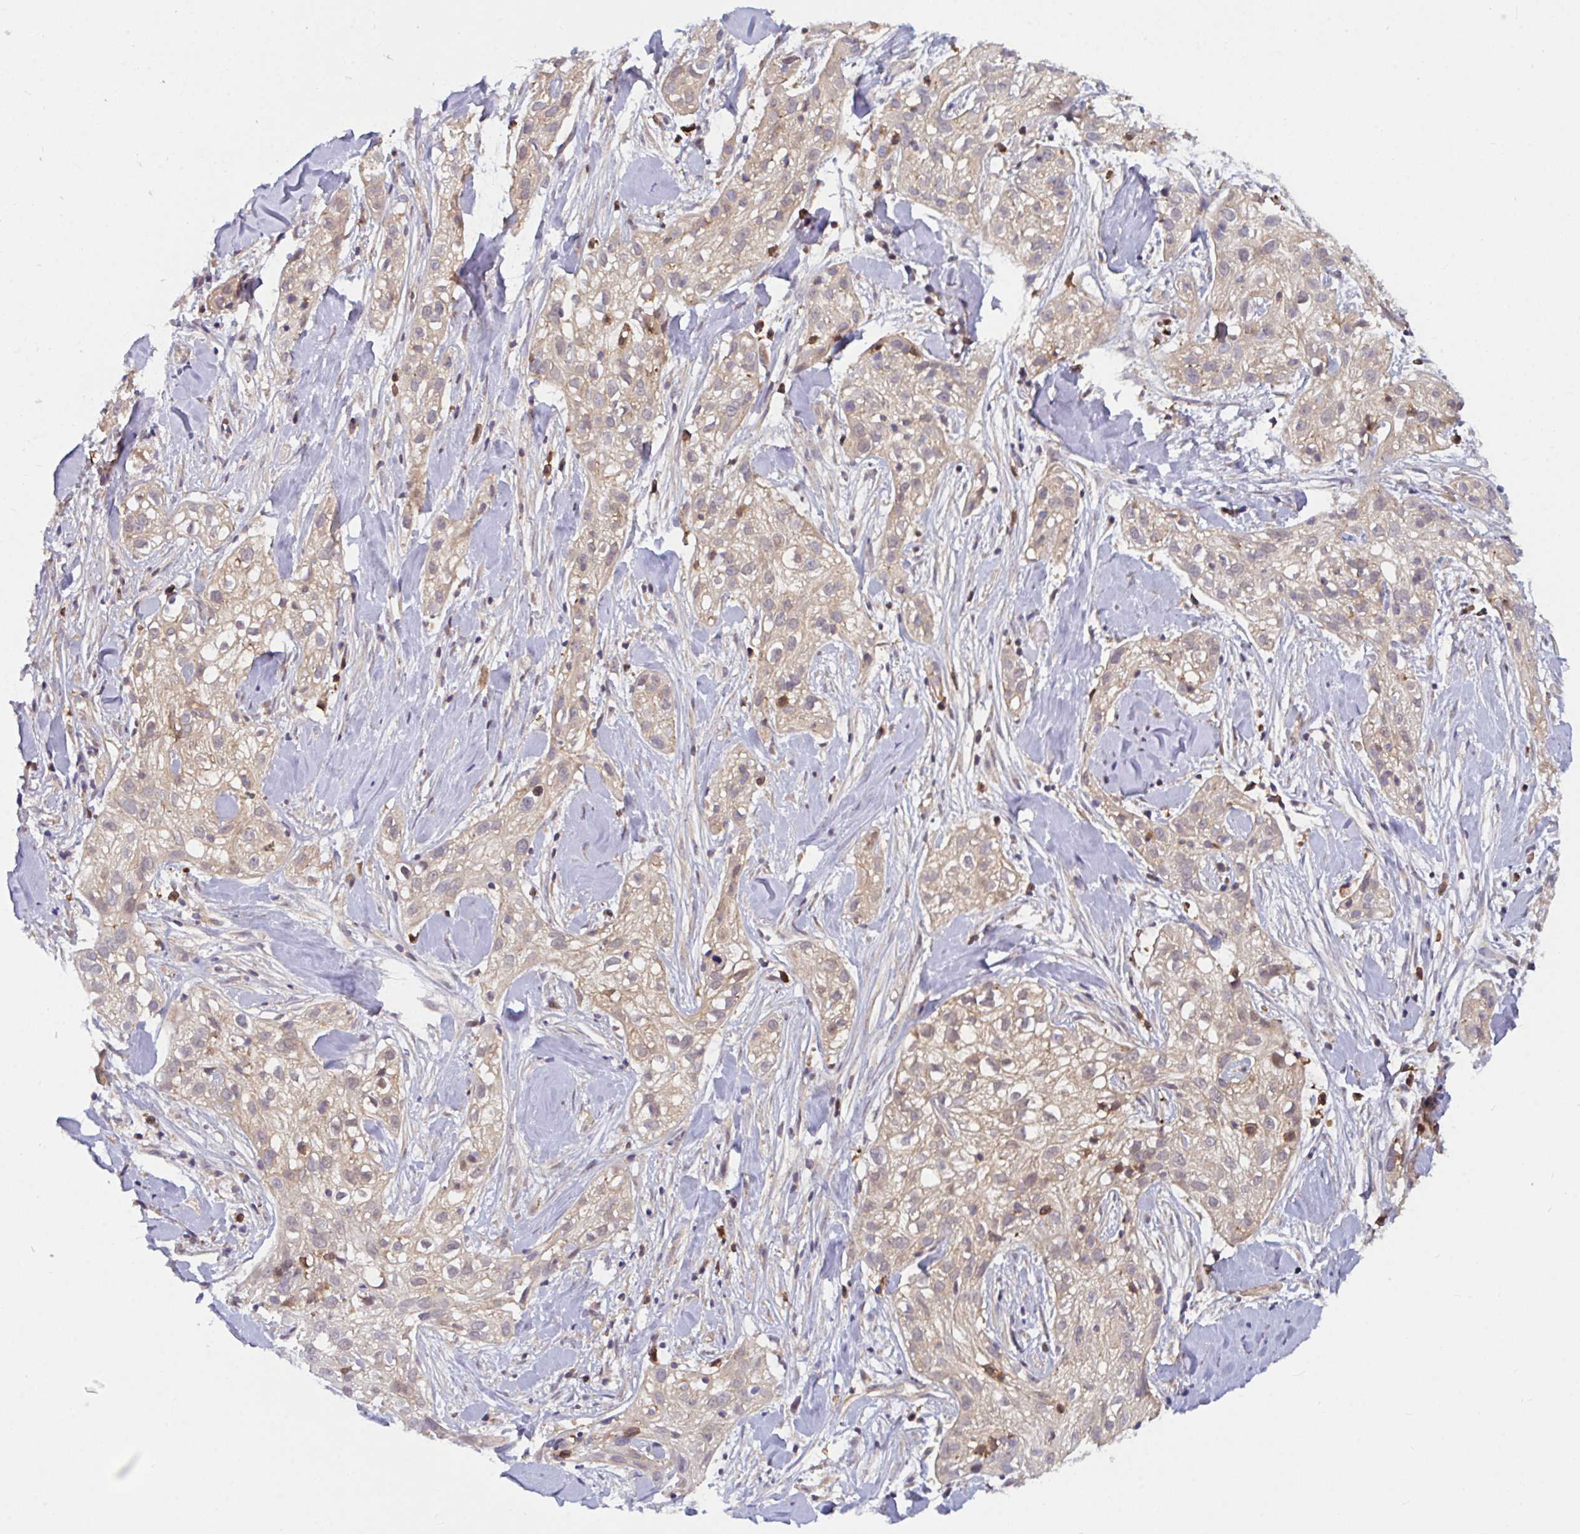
{"staining": {"intensity": "weak", "quantity": ">75%", "location": "cytoplasmic/membranous,nuclear"}, "tissue": "skin cancer", "cell_type": "Tumor cells", "image_type": "cancer", "snomed": [{"axis": "morphology", "description": "Squamous cell carcinoma, NOS"}, {"axis": "topography", "description": "Skin"}], "caption": "Squamous cell carcinoma (skin) was stained to show a protein in brown. There is low levels of weak cytoplasmic/membranous and nuclear staining in about >75% of tumor cells. (DAB IHC, brown staining for protein, blue staining for nuclei).", "gene": "LMNTD2", "patient": {"sex": "male", "age": 82}}